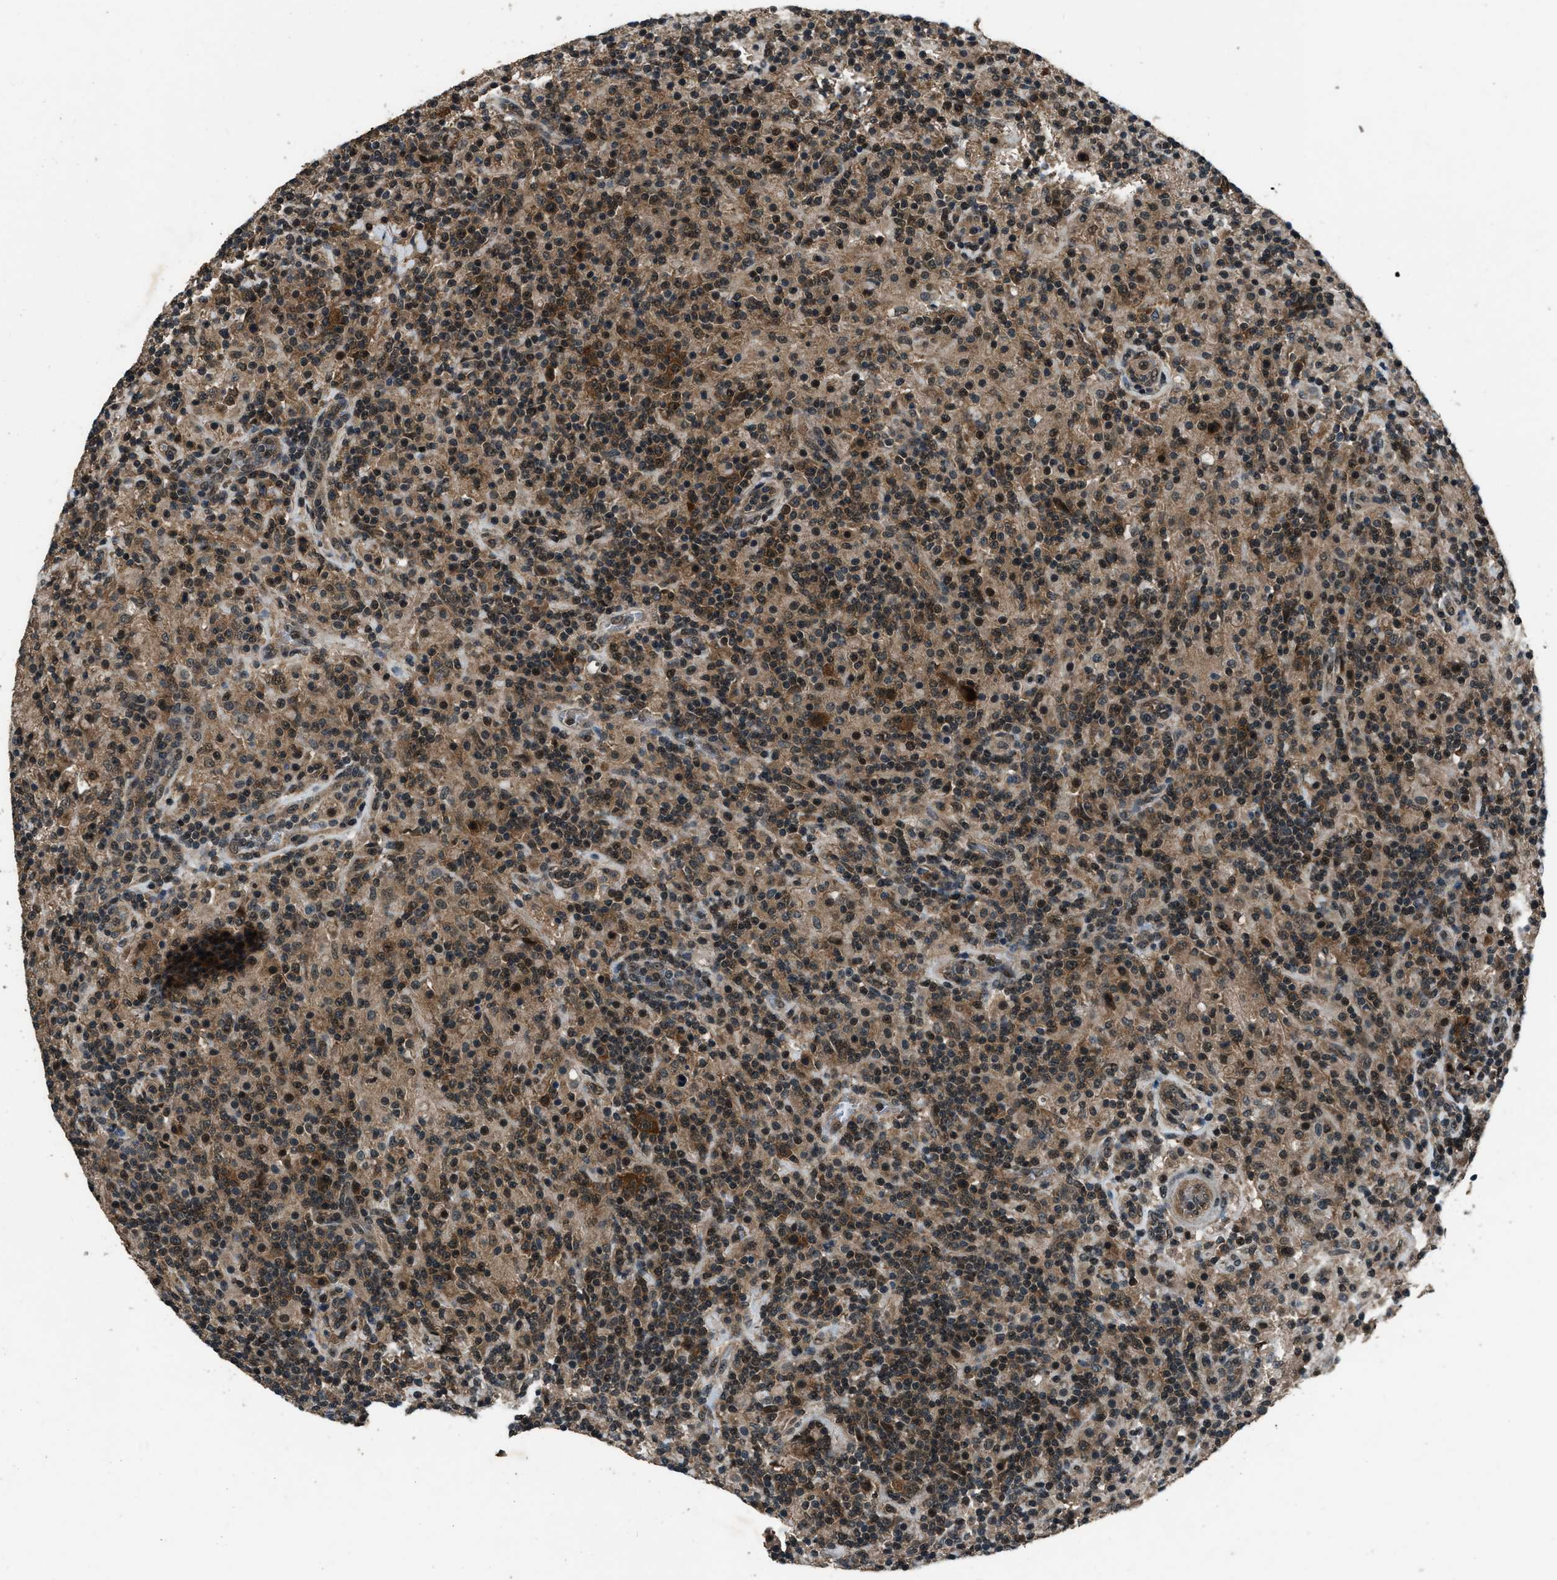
{"staining": {"intensity": "strong", "quantity": ">75%", "location": "cytoplasmic/membranous"}, "tissue": "lymphoma", "cell_type": "Tumor cells", "image_type": "cancer", "snomed": [{"axis": "morphology", "description": "Hodgkin's disease, NOS"}, {"axis": "topography", "description": "Lymph node"}], "caption": "A histopathology image of lymphoma stained for a protein demonstrates strong cytoplasmic/membranous brown staining in tumor cells.", "gene": "NUDCD3", "patient": {"sex": "male", "age": 70}}